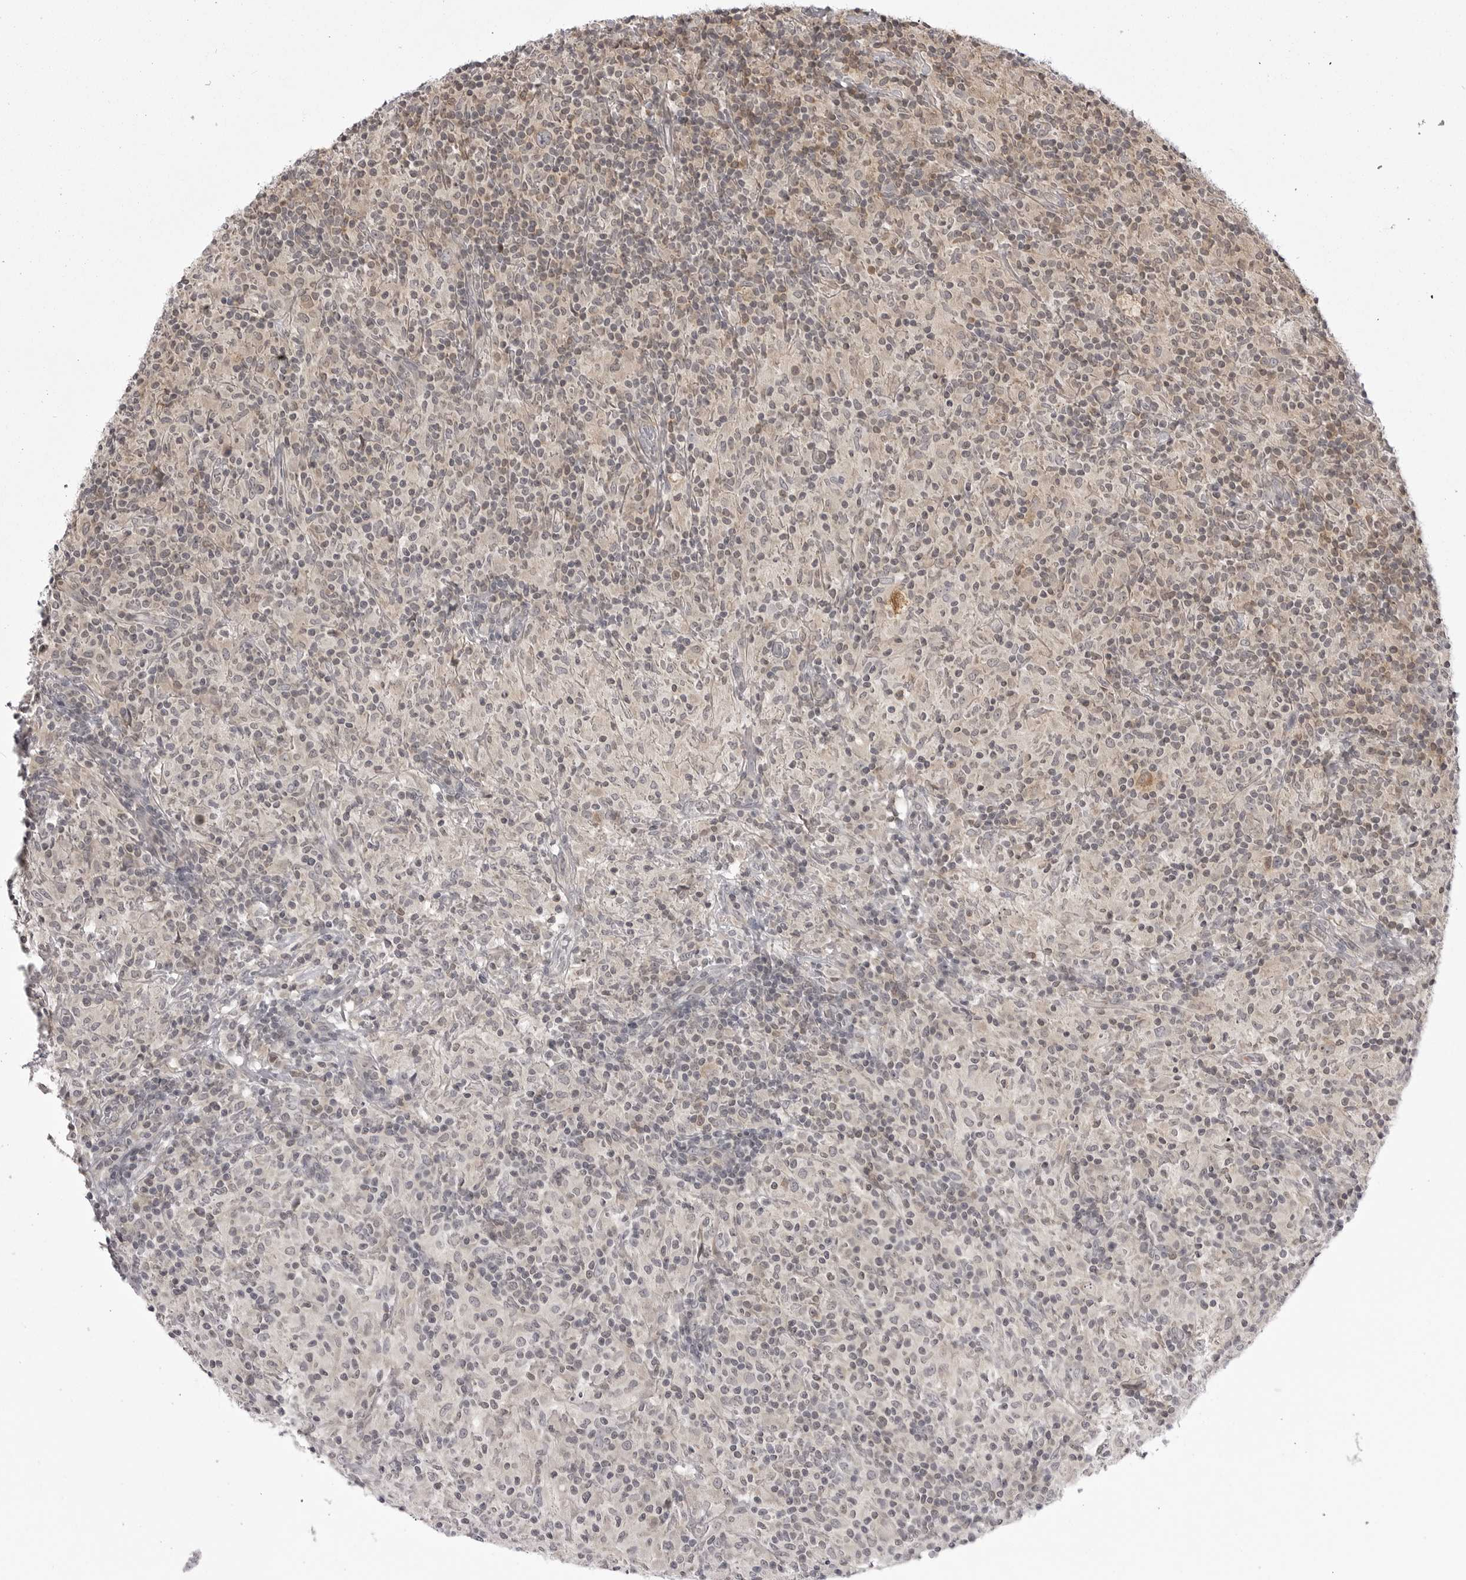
{"staining": {"intensity": "weak", "quantity": "<25%", "location": "cytoplasmic/membranous"}, "tissue": "lymphoma", "cell_type": "Tumor cells", "image_type": "cancer", "snomed": [{"axis": "morphology", "description": "Hodgkin's disease, NOS"}, {"axis": "topography", "description": "Lymph node"}], "caption": "Micrograph shows no significant protein staining in tumor cells of Hodgkin's disease. (Stains: DAB IHC with hematoxylin counter stain, Microscopy: brightfield microscopy at high magnification).", "gene": "PTK2B", "patient": {"sex": "male", "age": 70}}